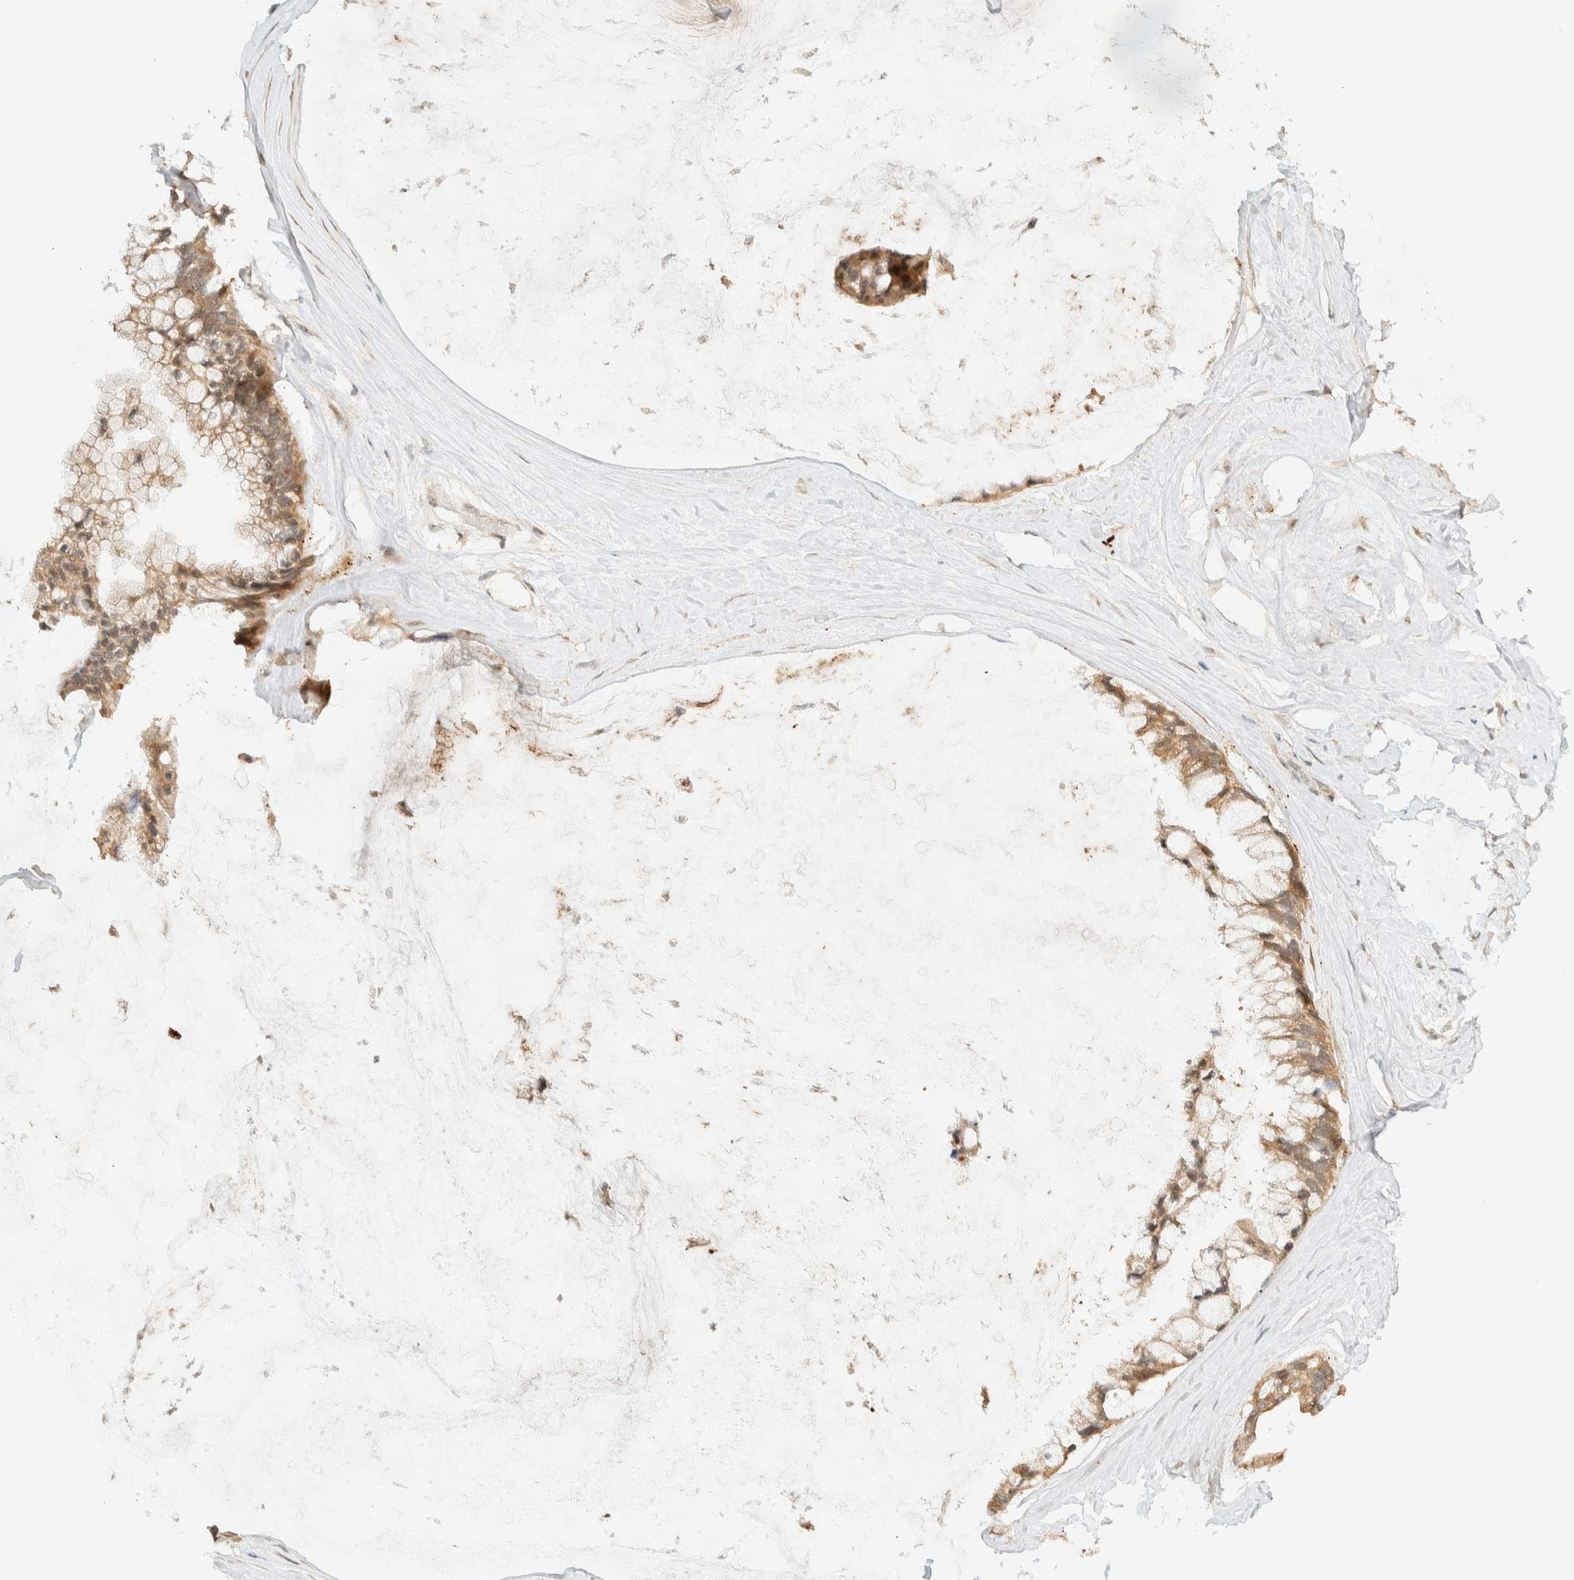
{"staining": {"intensity": "moderate", "quantity": ">75%", "location": "cytoplasmic/membranous"}, "tissue": "ovarian cancer", "cell_type": "Tumor cells", "image_type": "cancer", "snomed": [{"axis": "morphology", "description": "Cystadenocarcinoma, mucinous, NOS"}, {"axis": "topography", "description": "Ovary"}], "caption": "IHC staining of mucinous cystadenocarcinoma (ovarian), which shows medium levels of moderate cytoplasmic/membranous positivity in approximately >75% of tumor cells indicating moderate cytoplasmic/membranous protein positivity. The staining was performed using DAB (3,3'-diaminobenzidine) (brown) for protein detection and nuclei were counterstained in hematoxylin (blue).", "gene": "ZBTB34", "patient": {"sex": "female", "age": 39}}